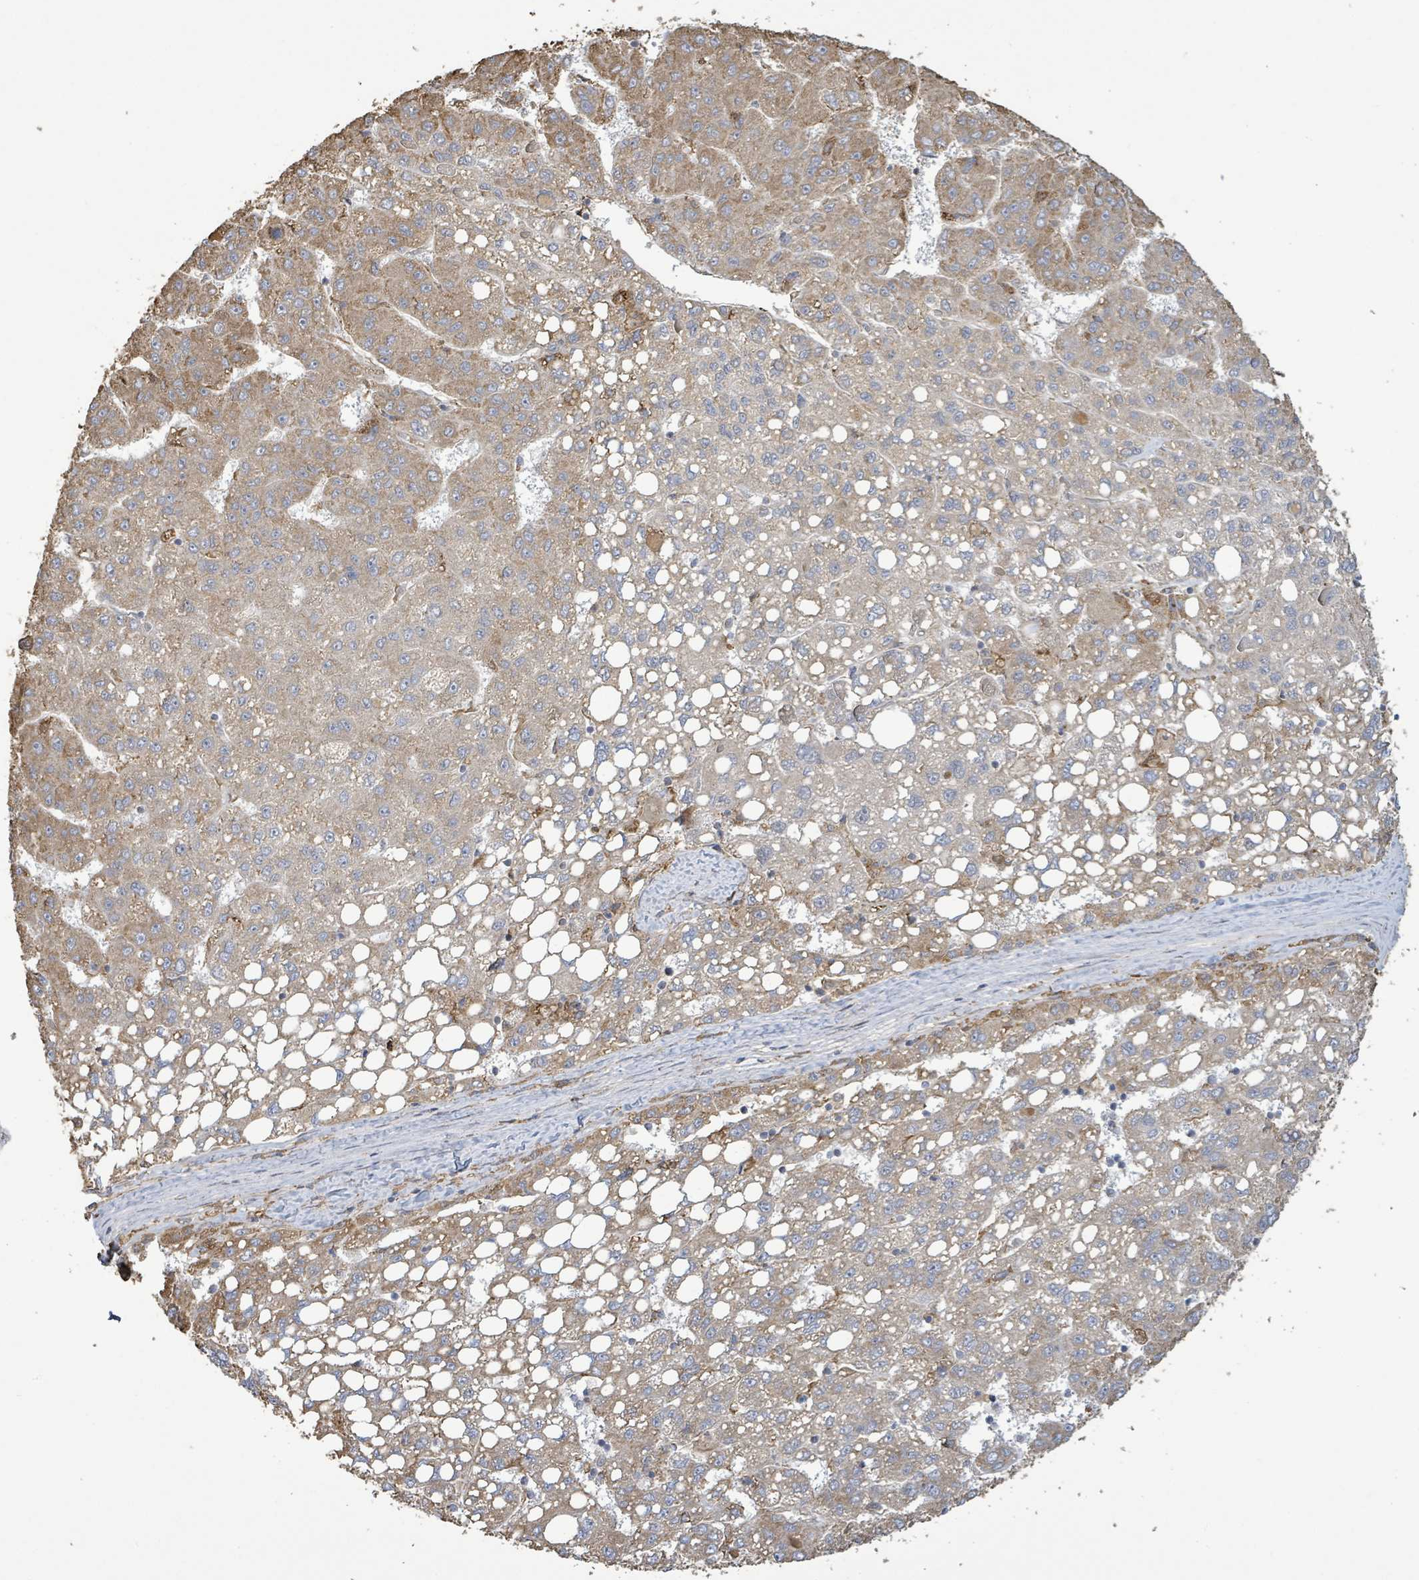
{"staining": {"intensity": "moderate", "quantity": ">75%", "location": "cytoplasmic/membranous"}, "tissue": "liver cancer", "cell_type": "Tumor cells", "image_type": "cancer", "snomed": [{"axis": "morphology", "description": "Carcinoma, Hepatocellular, NOS"}, {"axis": "topography", "description": "Liver"}], "caption": "This micrograph displays IHC staining of human liver cancer, with medium moderate cytoplasmic/membranous expression in approximately >75% of tumor cells.", "gene": "ARPIN", "patient": {"sex": "female", "age": 82}}